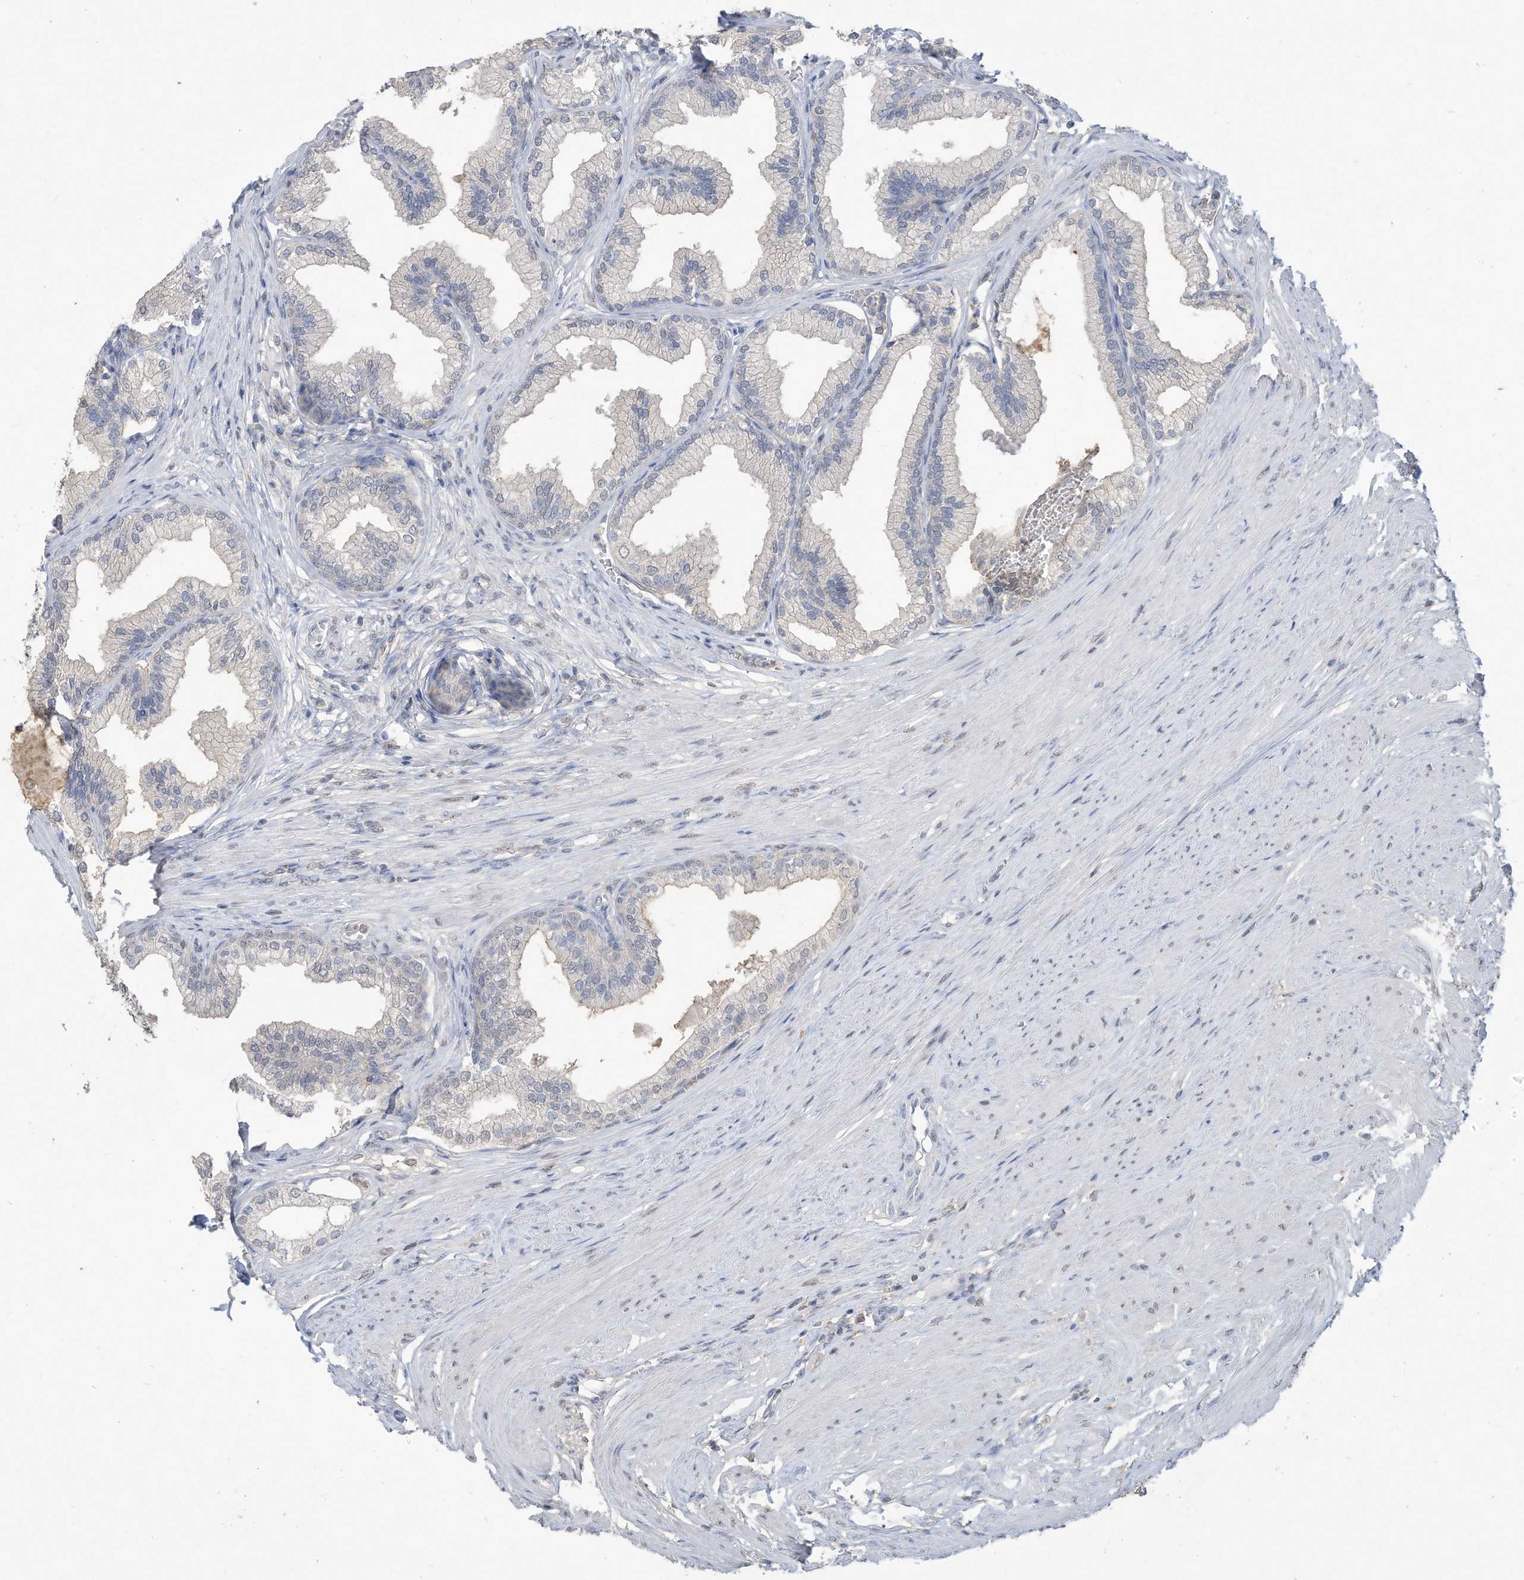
{"staining": {"intensity": "negative", "quantity": "none", "location": "none"}, "tissue": "prostate", "cell_type": "Glandular cells", "image_type": "normal", "snomed": [{"axis": "morphology", "description": "Normal tissue, NOS"}, {"axis": "morphology", "description": "Urothelial carcinoma, Low grade"}, {"axis": "topography", "description": "Urinary bladder"}, {"axis": "topography", "description": "Prostate"}], "caption": "IHC of benign prostate displays no expression in glandular cells.", "gene": "HAS3", "patient": {"sex": "male", "age": 60}}